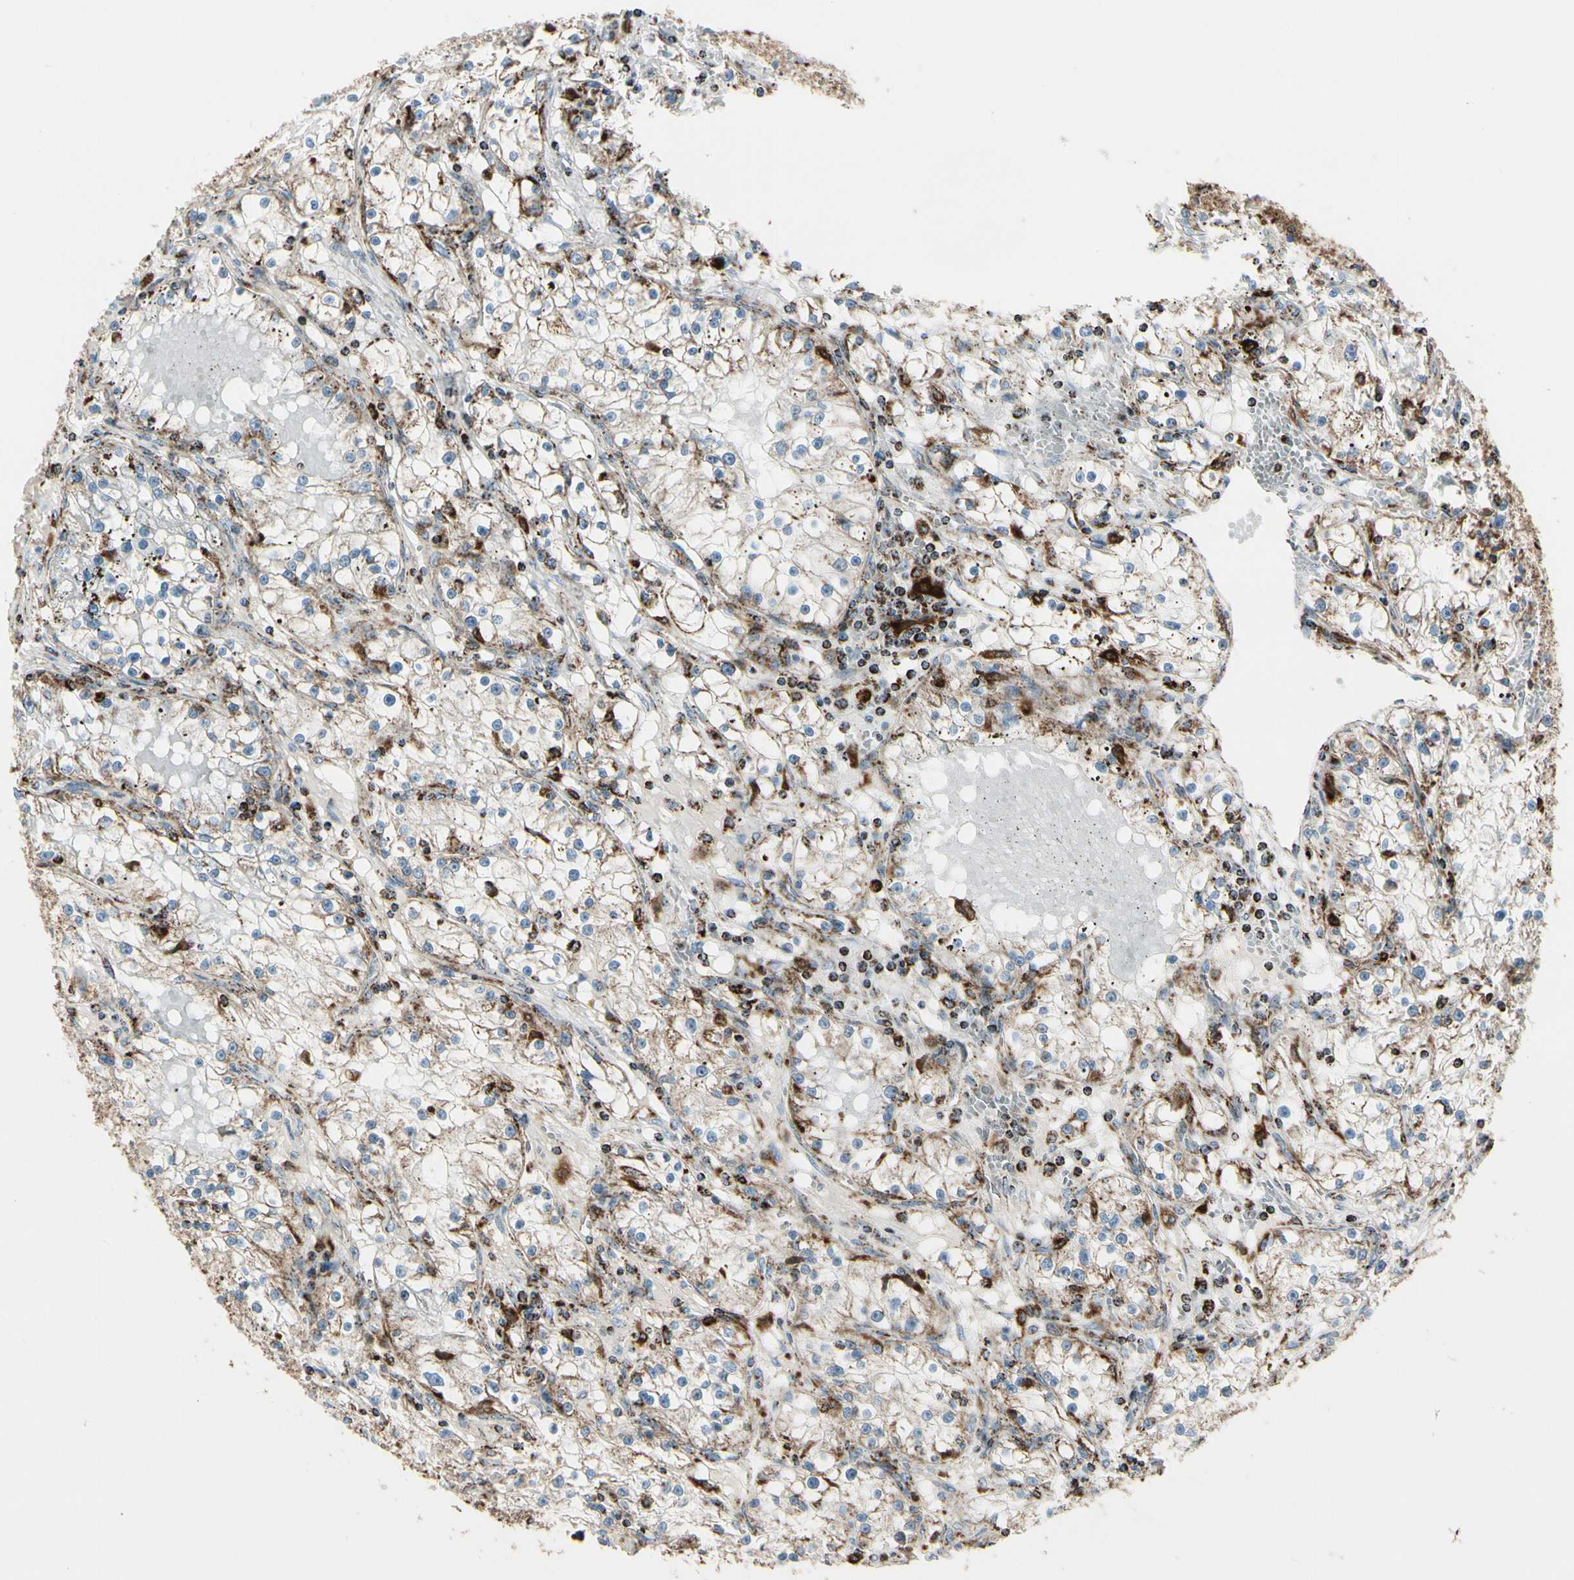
{"staining": {"intensity": "moderate", "quantity": "<25%", "location": "cytoplasmic/membranous"}, "tissue": "renal cancer", "cell_type": "Tumor cells", "image_type": "cancer", "snomed": [{"axis": "morphology", "description": "Adenocarcinoma, NOS"}, {"axis": "topography", "description": "Kidney"}], "caption": "Human renal cancer (adenocarcinoma) stained with a brown dye shows moderate cytoplasmic/membranous positive staining in approximately <25% of tumor cells.", "gene": "ME2", "patient": {"sex": "male", "age": 56}}